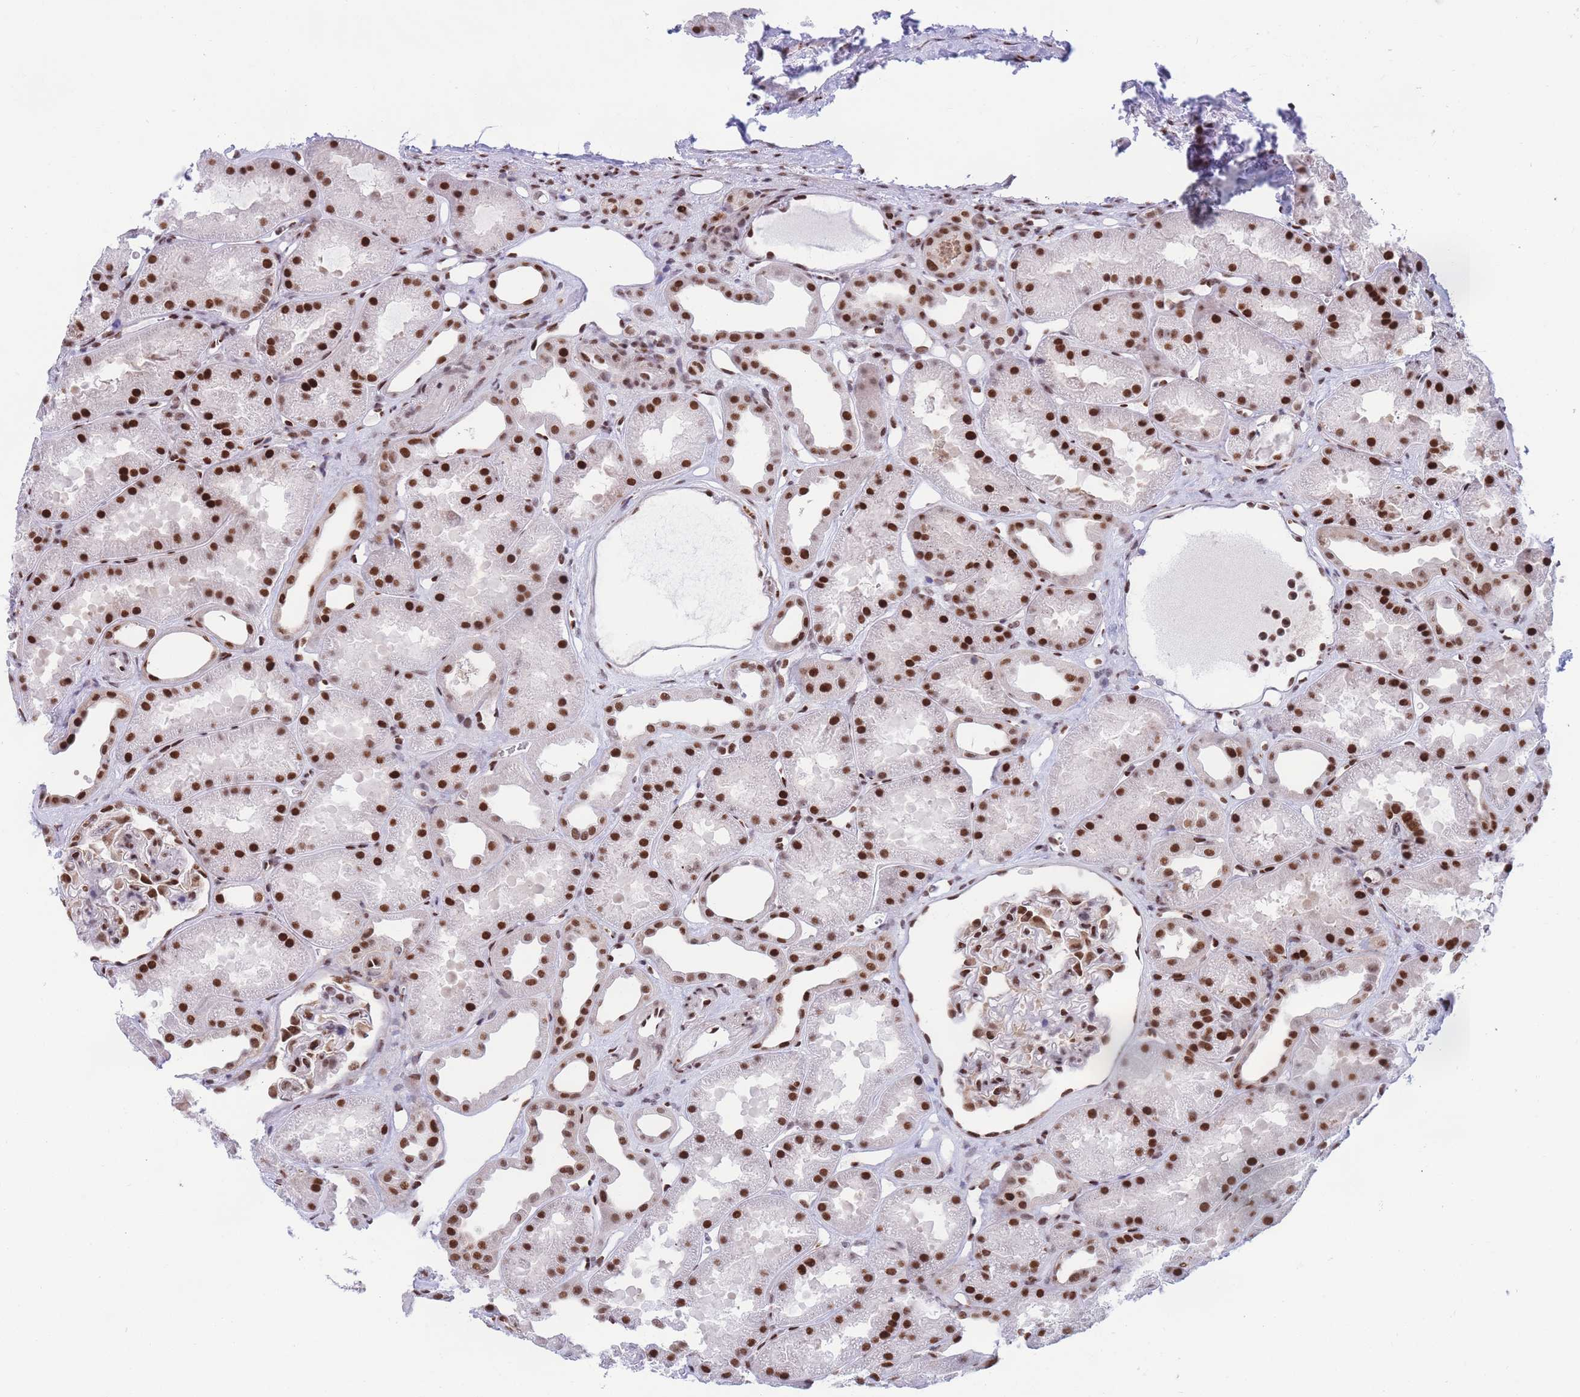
{"staining": {"intensity": "strong", "quantity": ">75%", "location": "nuclear"}, "tissue": "kidney", "cell_type": "Cells in glomeruli", "image_type": "normal", "snomed": [{"axis": "morphology", "description": "Normal tissue, NOS"}, {"axis": "topography", "description": "Kidney"}], "caption": "Protein staining of benign kidney exhibits strong nuclear staining in about >75% of cells in glomeruli.", "gene": "DNAJC3", "patient": {"sex": "male", "age": 61}}